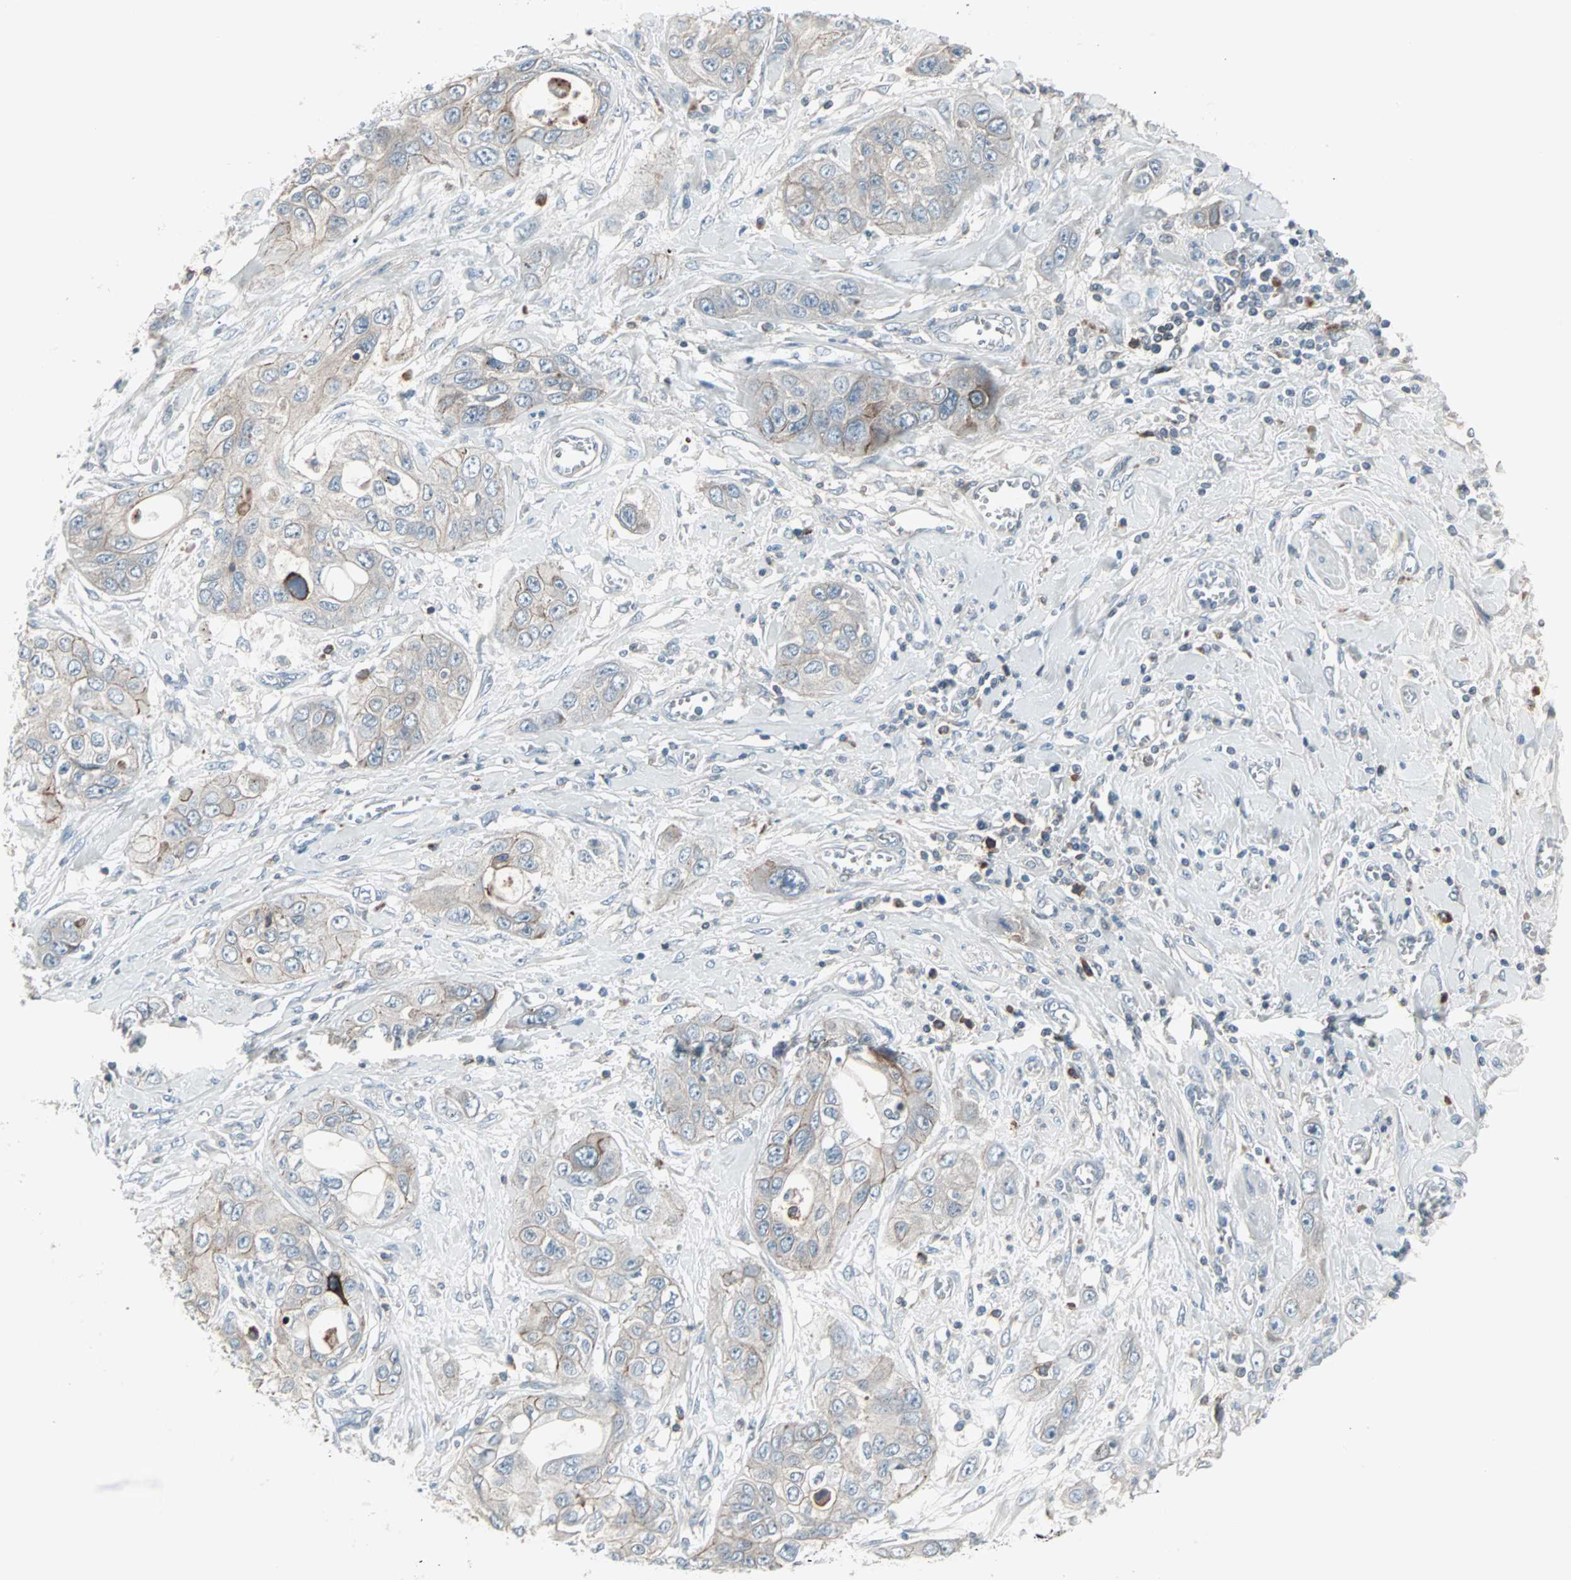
{"staining": {"intensity": "weak", "quantity": "25%-75%", "location": "cytoplasmic/membranous"}, "tissue": "pancreatic cancer", "cell_type": "Tumor cells", "image_type": "cancer", "snomed": [{"axis": "morphology", "description": "Adenocarcinoma, NOS"}, {"axis": "topography", "description": "Pancreas"}], "caption": "This is a photomicrograph of immunohistochemistry staining of adenocarcinoma (pancreatic), which shows weak staining in the cytoplasmic/membranous of tumor cells.", "gene": "ZSCAN32", "patient": {"sex": "female", "age": 70}}